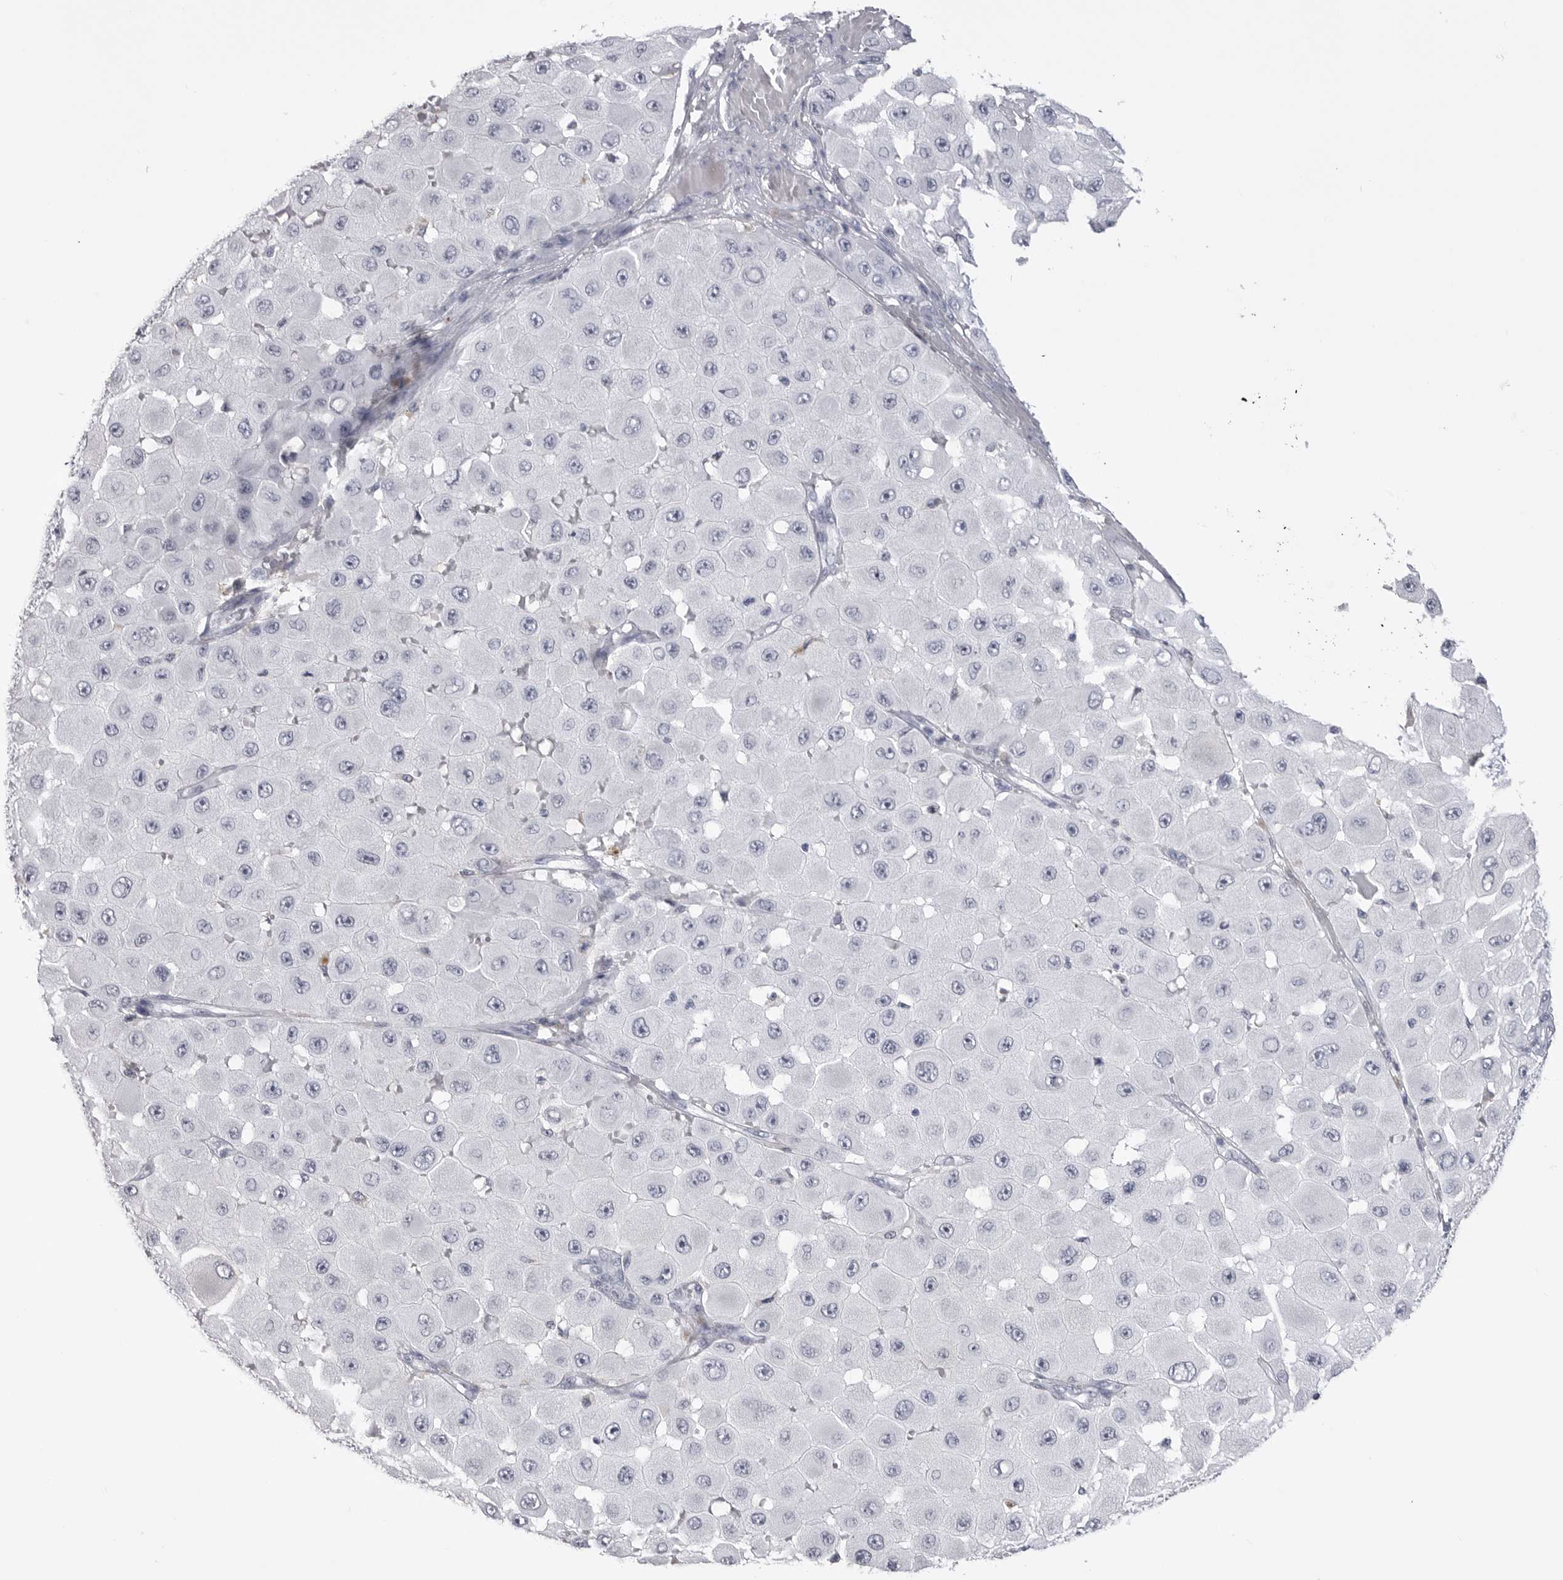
{"staining": {"intensity": "negative", "quantity": "none", "location": "none"}, "tissue": "melanoma", "cell_type": "Tumor cells", "image_type": "cancer", "snomed": [{"axis": "morphology", "description": "Malignant melanoma, NOS"}, {"axis": "topography", "description": "Skin"}], "caption": "This is a photomicrograph of immunohistochemistry staining of melanoma, which shows no positivity in tumor cells.", "gene": "COL26A1", "patient": {"sex": "female", "age": 81}}